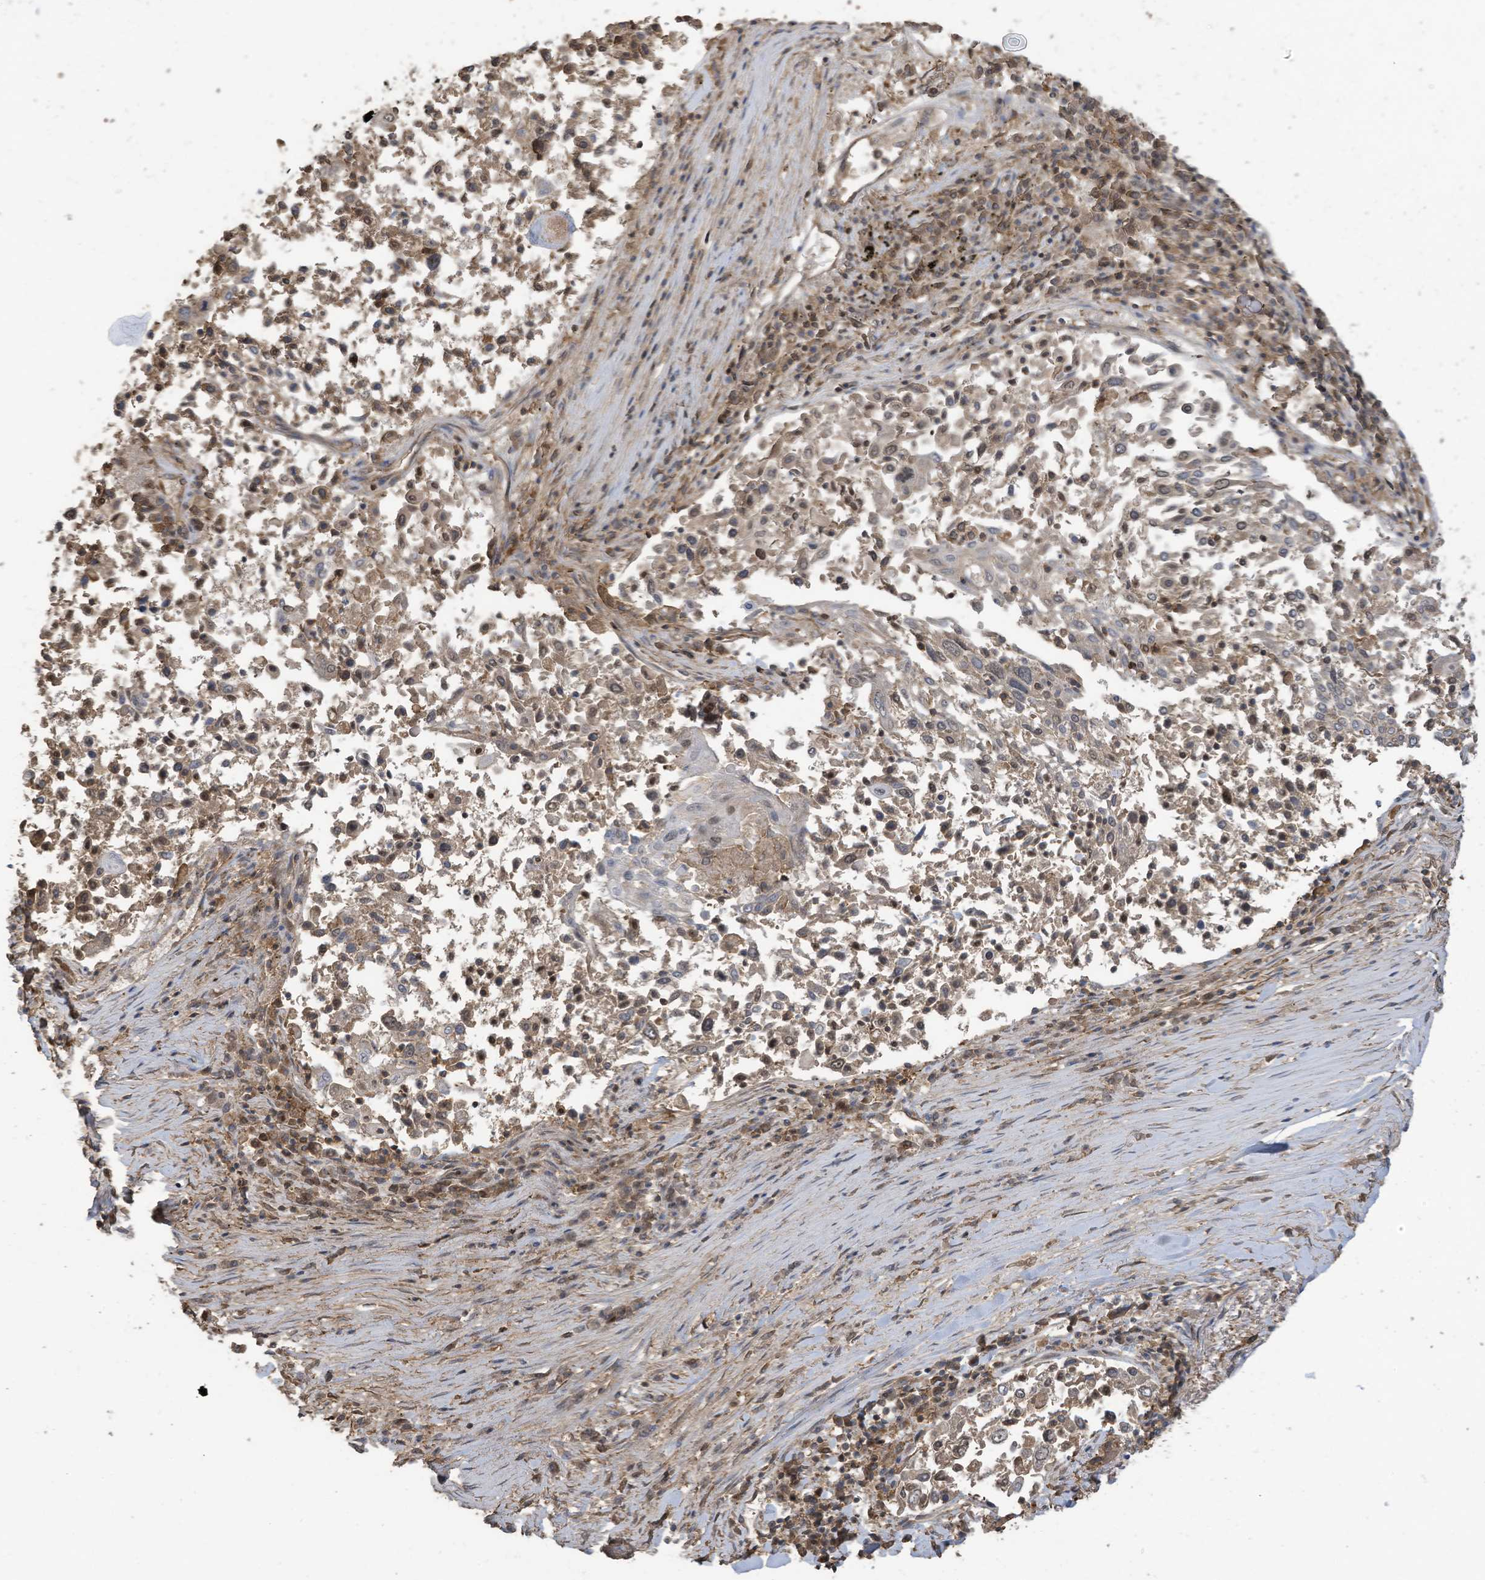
{"staining": {"intensity": "weak", "quantity": "25%-75%", "location": "cytoplasmic/membranous"}, "tissue": "lung cancer", "cell_type": "Tumor cells", "image_type": "cancer", "snomed": [{"axis": "morphology", "description": "Squamous cell carcinoma, NOS"}, {"axis": "topography", "description": "Lung"}], "caption": "Immunohistochemical staining of lung cancer shows weak cytoplasmic/membranous protein staining in about 25%-75% of tumor cells.", "gene": "COX10", "patient": {"sex": "male", "age": 65}}